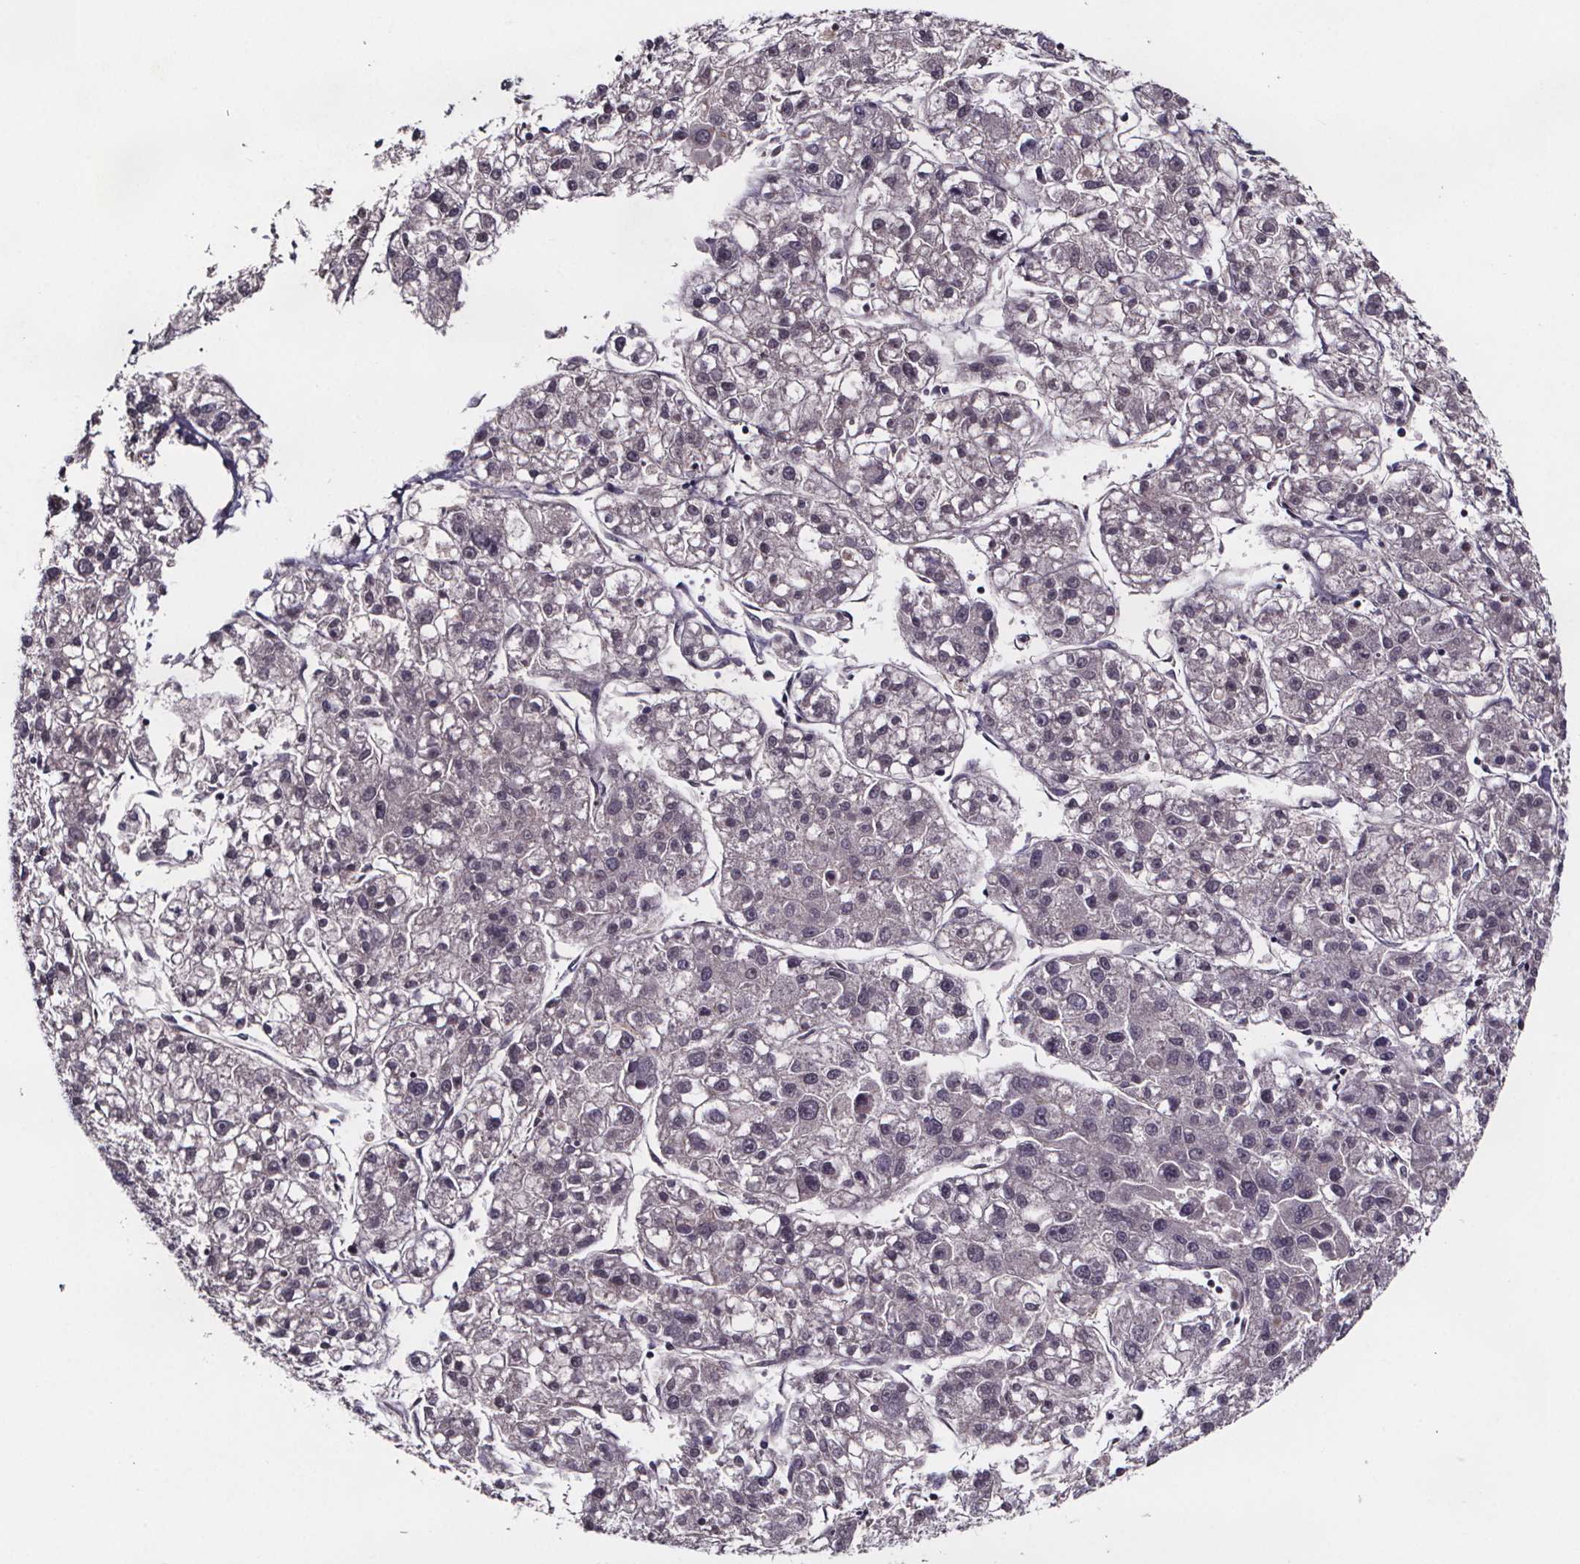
{"staining": {"intensity": "negative", "quantity": "none", "location": "none"}, "tissue": "liver cancer", "cell_type": "Tumor cells", "image_type": "cancer", "snomed": [{"axis": "morphology", "description": "Carcinoma, Hepatocellular, NOS"}, {"axis": "topography", "description": "Liver"}], "caption": "This is a photomicrograph of immunohistochemistry staining of hepatocellular carcinoma (liver), which shows no staining in tumor cells.", "gene": "NPHP4", "patient": {"sex": "male", "age": 56}}